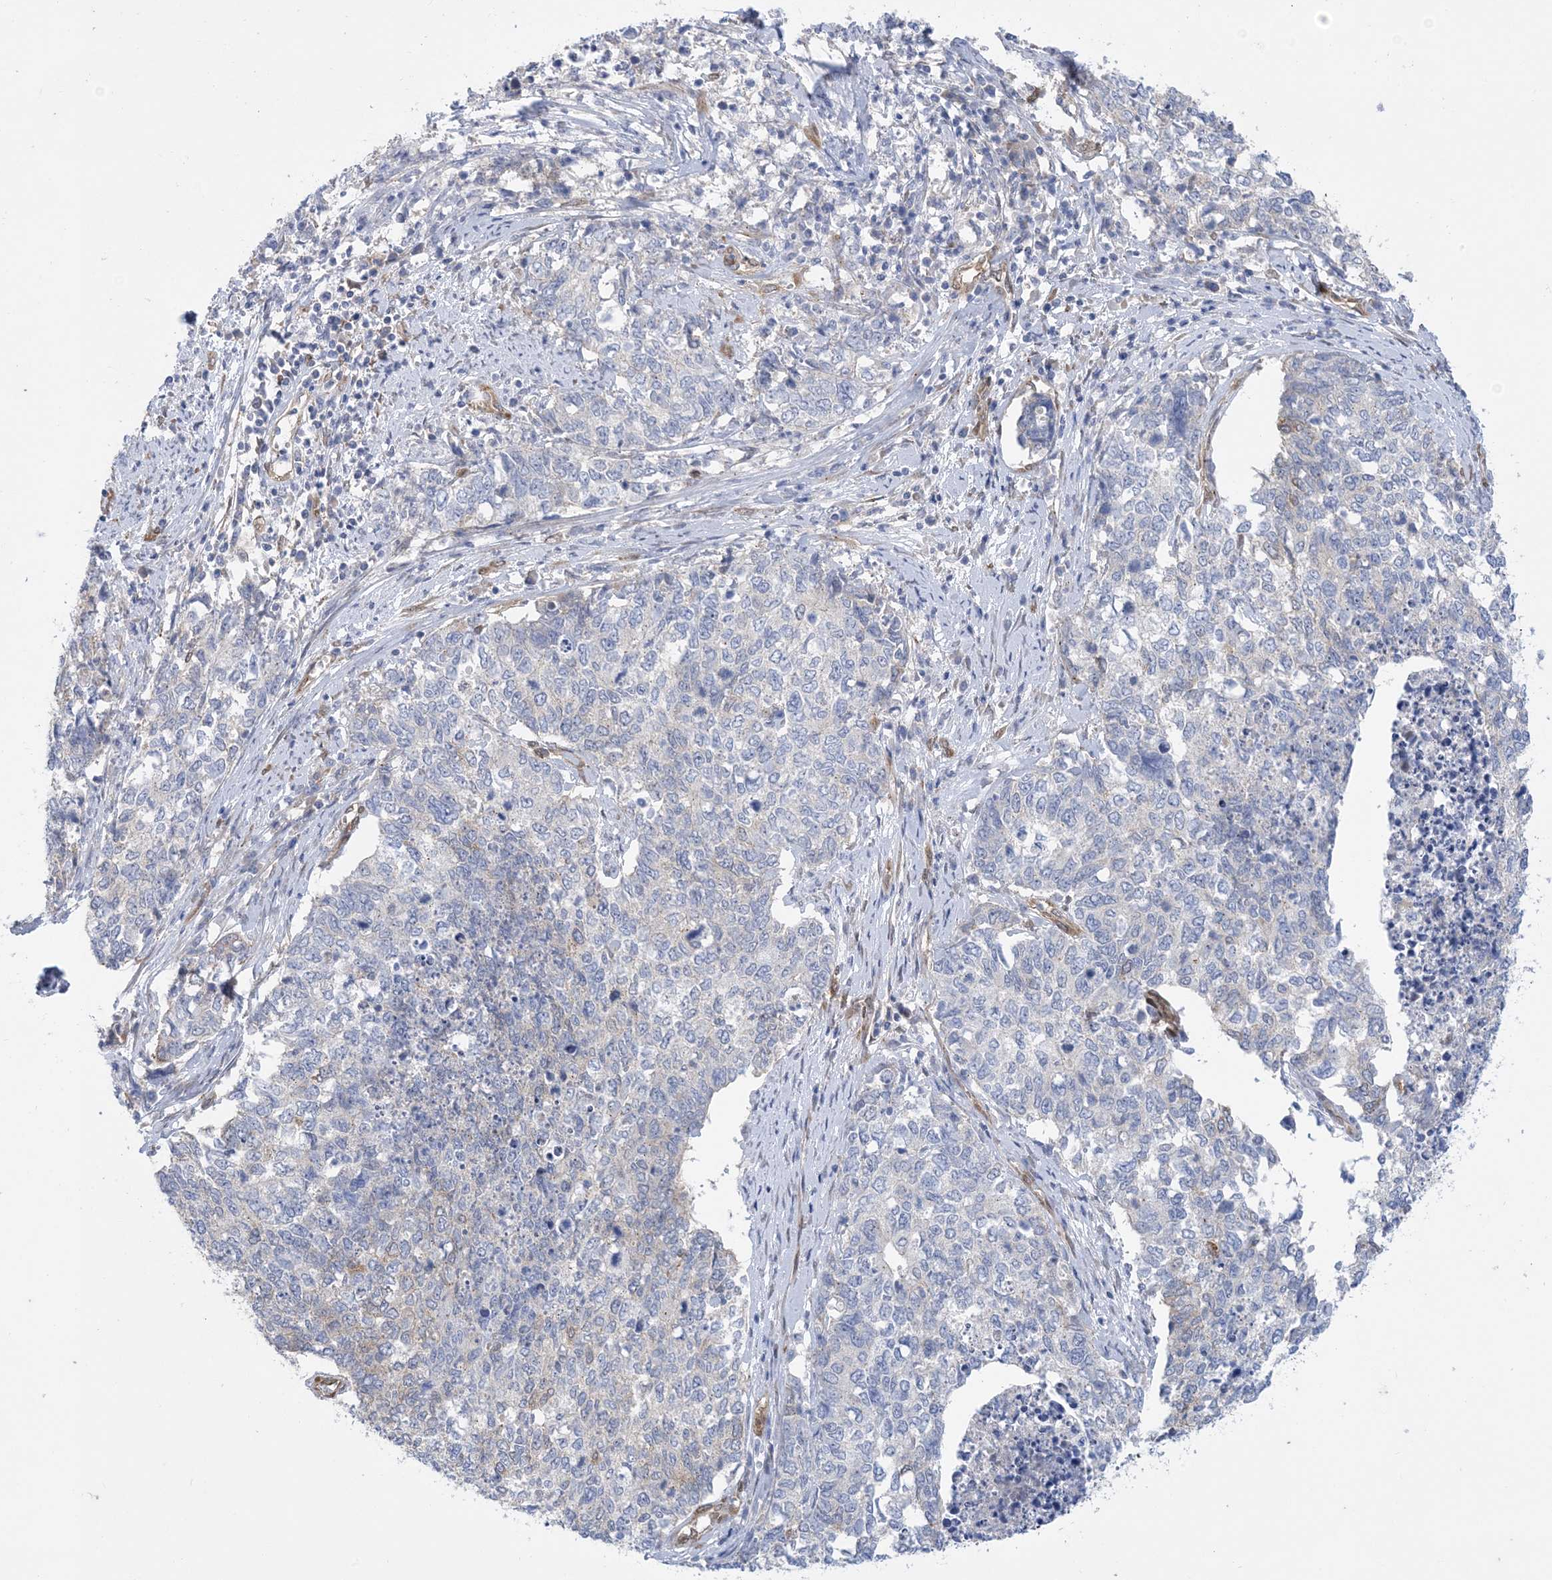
{"staining": {"intensity": "negative", "quantity": "none", "location": "none"}, "tissue": "cervical cancer", "cell_type": "Tumor cells", "image_type": "cancer", "snomed": [{"axis": "morphology", "description": "Squamous cell carcinoma, NOS"}, {"axis": "topography", "description": "Cervix"}], "caption": "This is an immunohistochemistry (IHC) histopathology image of squamous cell carcinoma (cervical). There is no staining in tumor cells.", "gene": "RBMS3", "patient": {"sex": "female", "age": 63}}